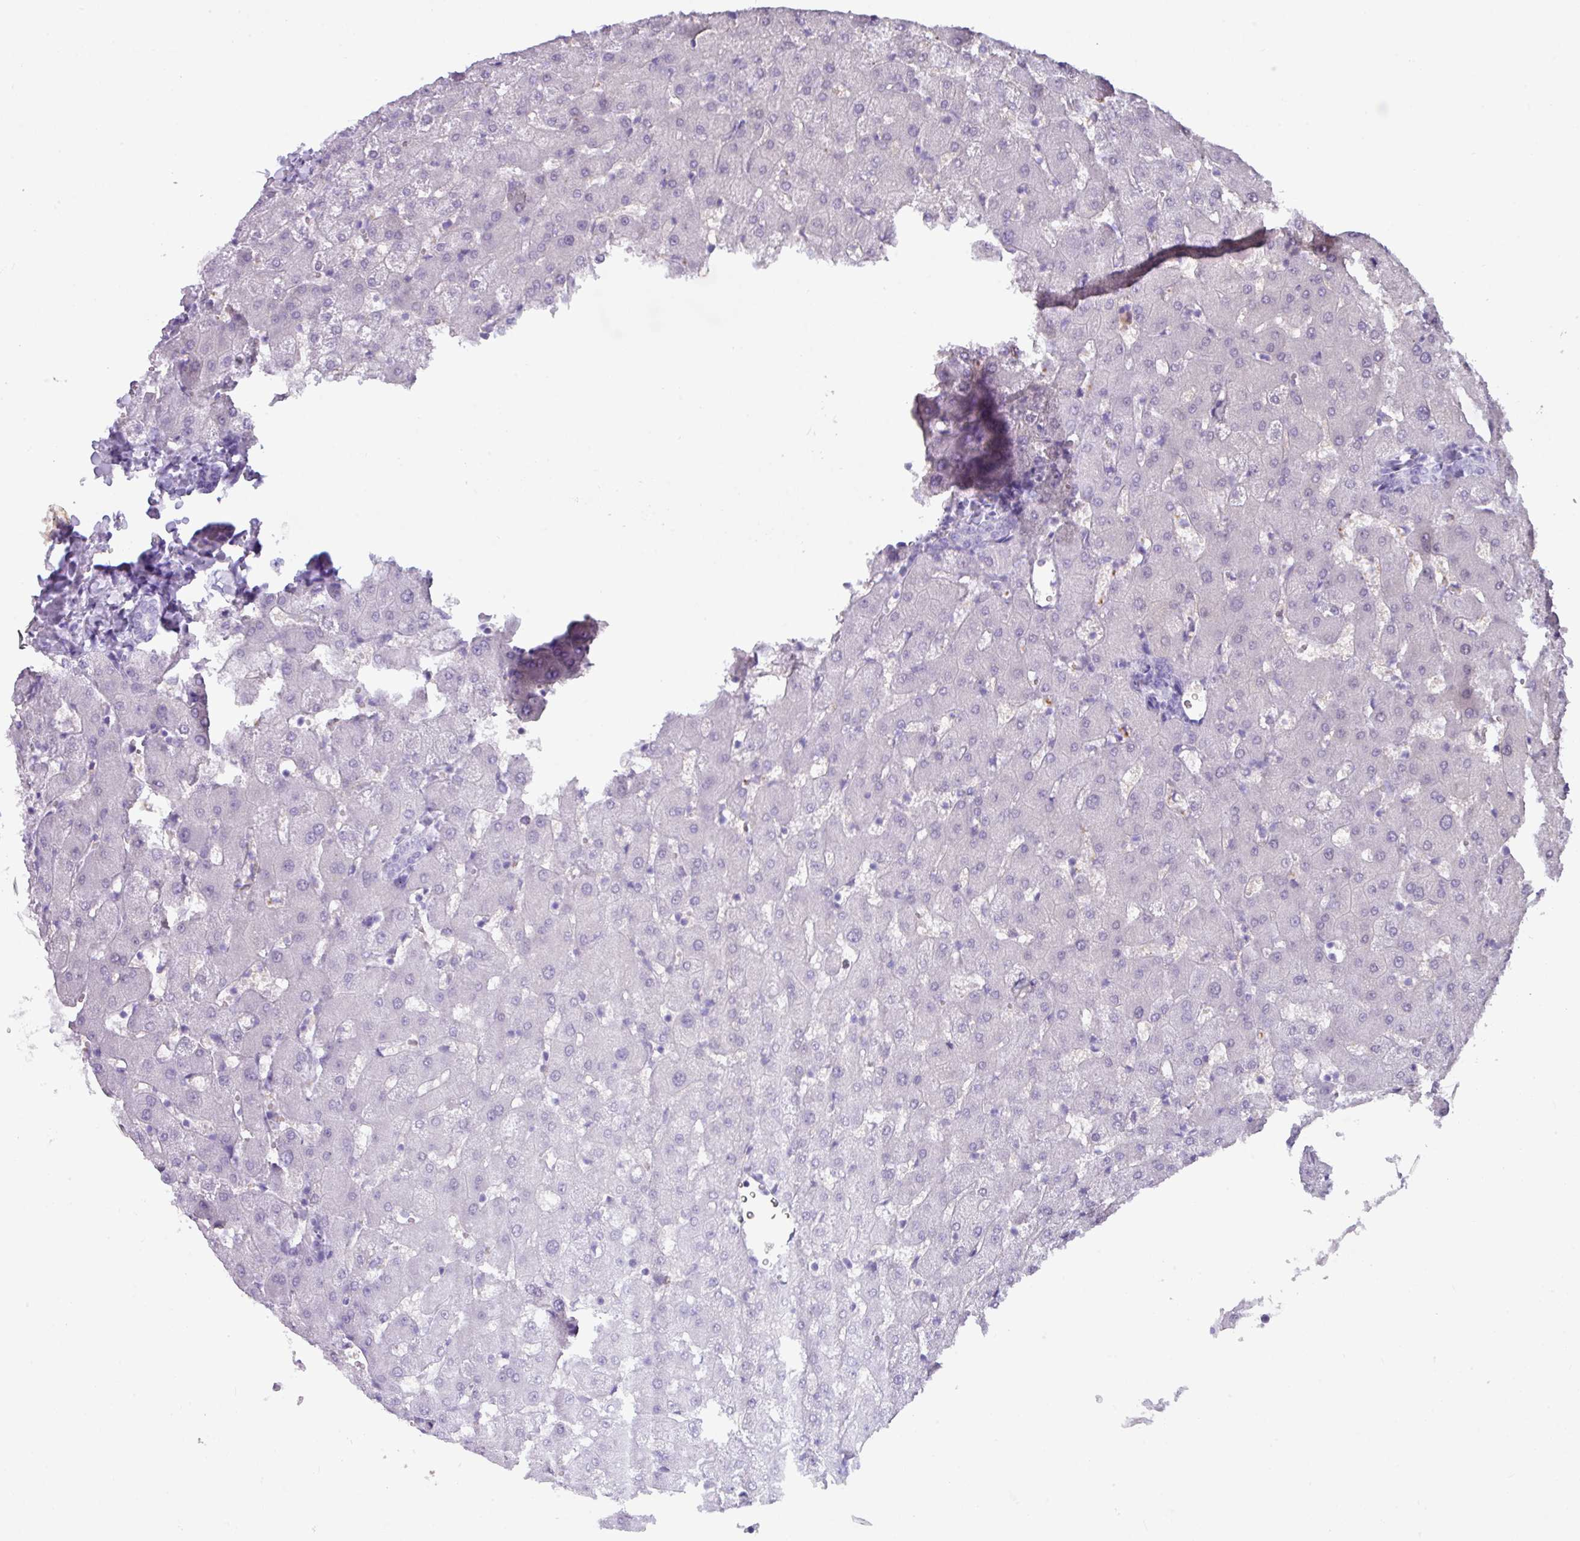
{"staining": {"intensity": "negative", "quantity": "none", "location": "none"}, "tissue": "liver", "cell_type": "Cholangiocytes", "image_type": "normal", "snomed": [{"axis": "morphology", "description": "Normal tissue, NOS"}, {"axis": "topography", "description": "Liver"}], "caption": "Liver stained for a protein using immunohistochemistry (IHC) reveals no positivity cholangiocytes.", "gene": "ZNF524", "patient": {"sex": "female", "age": 63}}